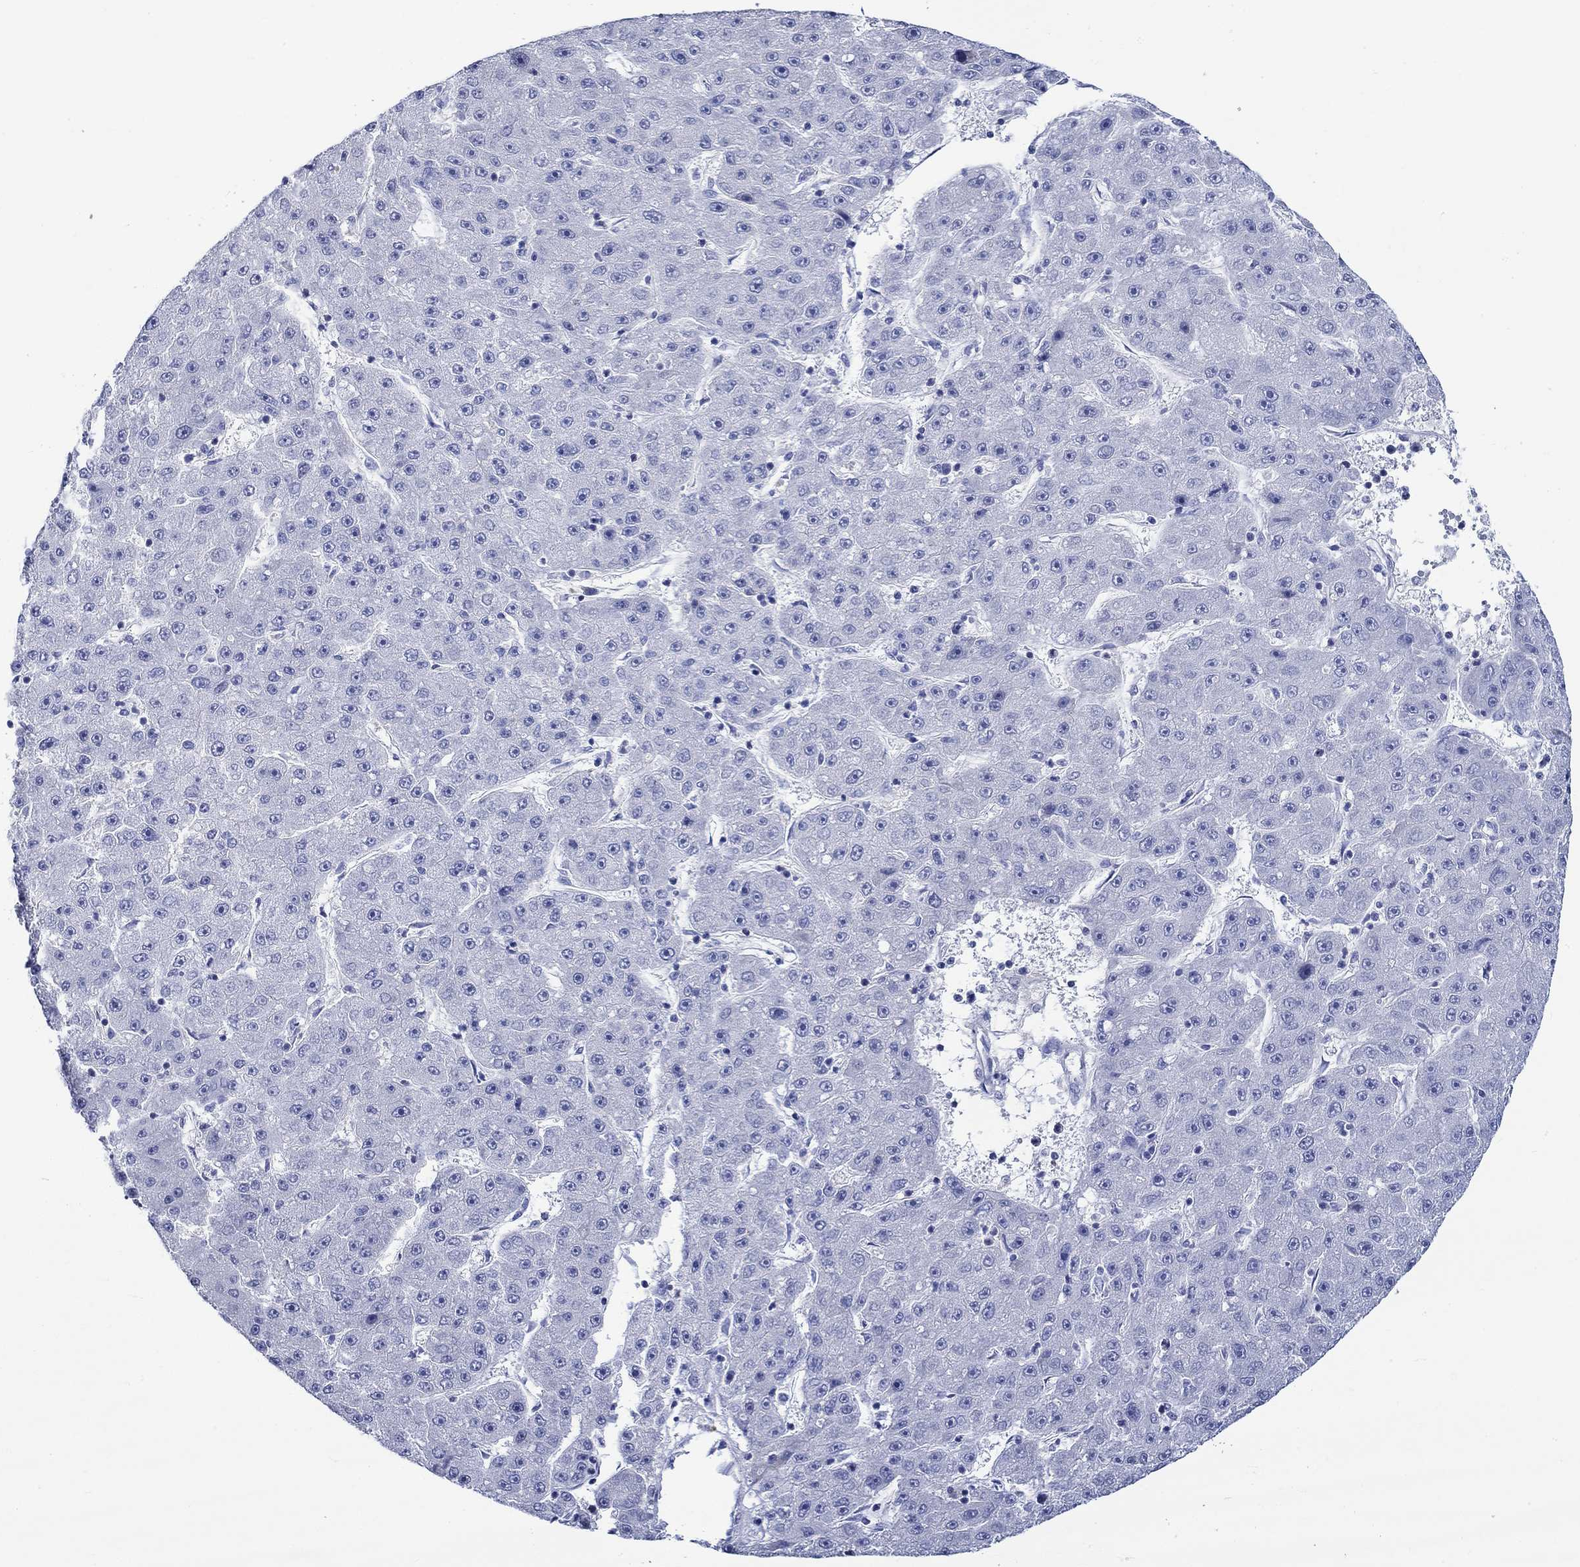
{"staining": {"intensity": "negative", "quantity": "none", "location": "none"}, "tissue": "liver cancer", "cell_type": "Tumor cells", "image_type": "cancer", "snomed": [{"axis": "morphology", "description": "Carcinoma, Hepatocellular, NOS"}, {"axis": "topography", "description": "Liver"}], "caption": "Image shows no significant protein expression in tumor cells of hepatocellular carcinoma (liver).", "gene": "NRIP3", "patient": {"sex": "male", "age": 67}}